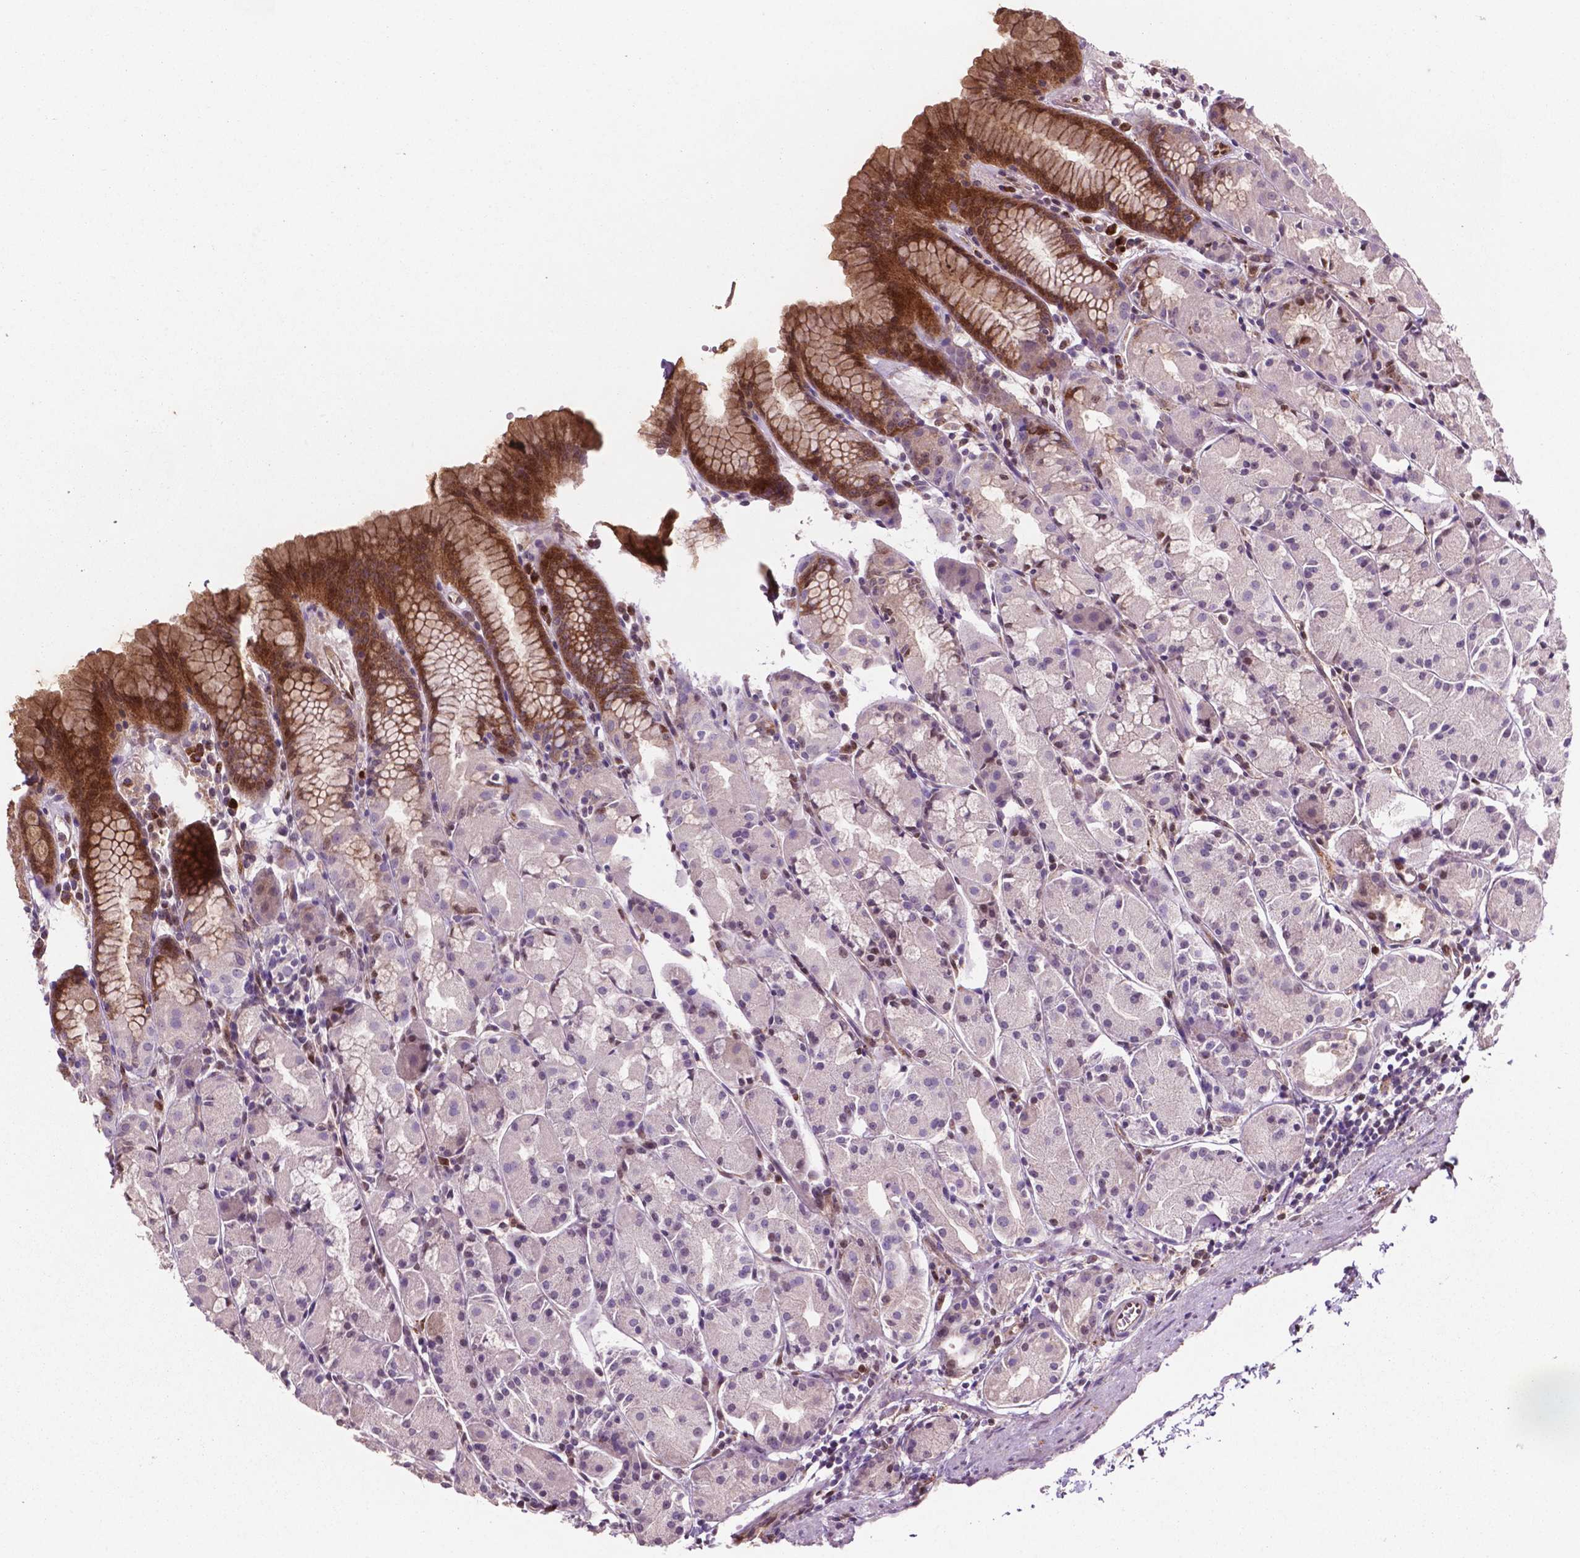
{"staining": {"intensity": "strong", "quantity": "<25%", "location": "cytoplasmic/membranous"}, "tissue": "stomach", "cell_type": "Glandular cells", "image_type": "normal", "snomed": [{"axis": "morphology", "description": "Normal tissue, NOS"}, {"axis": "topography", "description": "Stomach, upper"}], "caption": "Immunohistochemical staining of normal human stomach shows medium levels of strong cytoplasmic/membranous staining in about <25% of glandular cells.", "gene": "LDHA", "patient": {"sex": "male", "age": 47}}